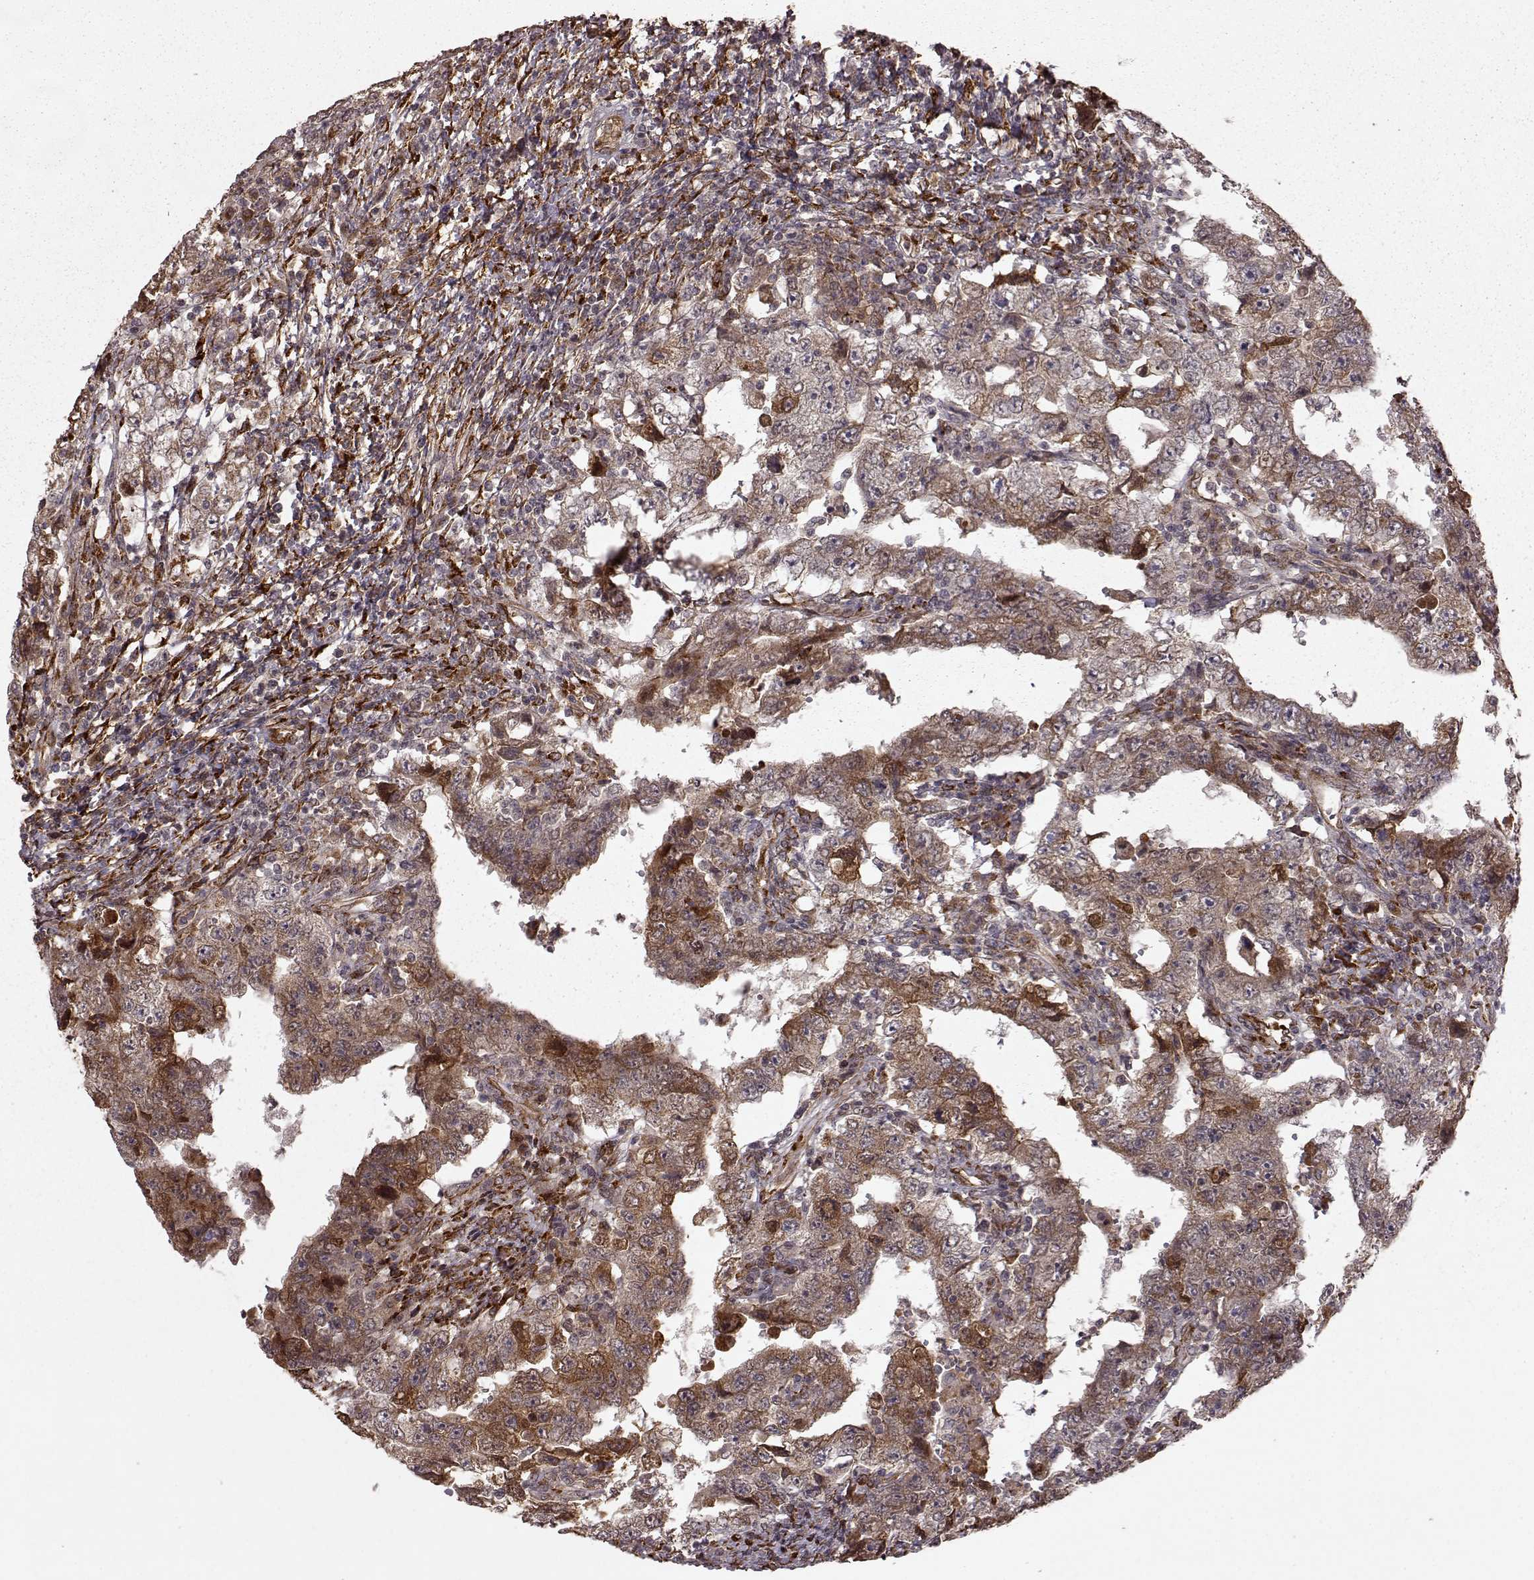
{"staining": {"intensity": "strong", "quantity": "<25%", "location": "cytoplasmic/membranous"}, "tissue": "testis cancer", "cell_type": "Tumor cells", "image_type": "cancer", "snomed": [{"axis": "morphology", "description": "Carcinoma, Embryonal, NOS"}, {"axis": "topography", "description": "Testis"}], "caption": "A high-resolution image shows IHC staining of testis embryonal carcinoma, which reveals strong cytoplasmic/membranous positivity in about <25% of tumor cells.", "gene": "FSTL1", "patient": {"sex": "male", "age": 26}}